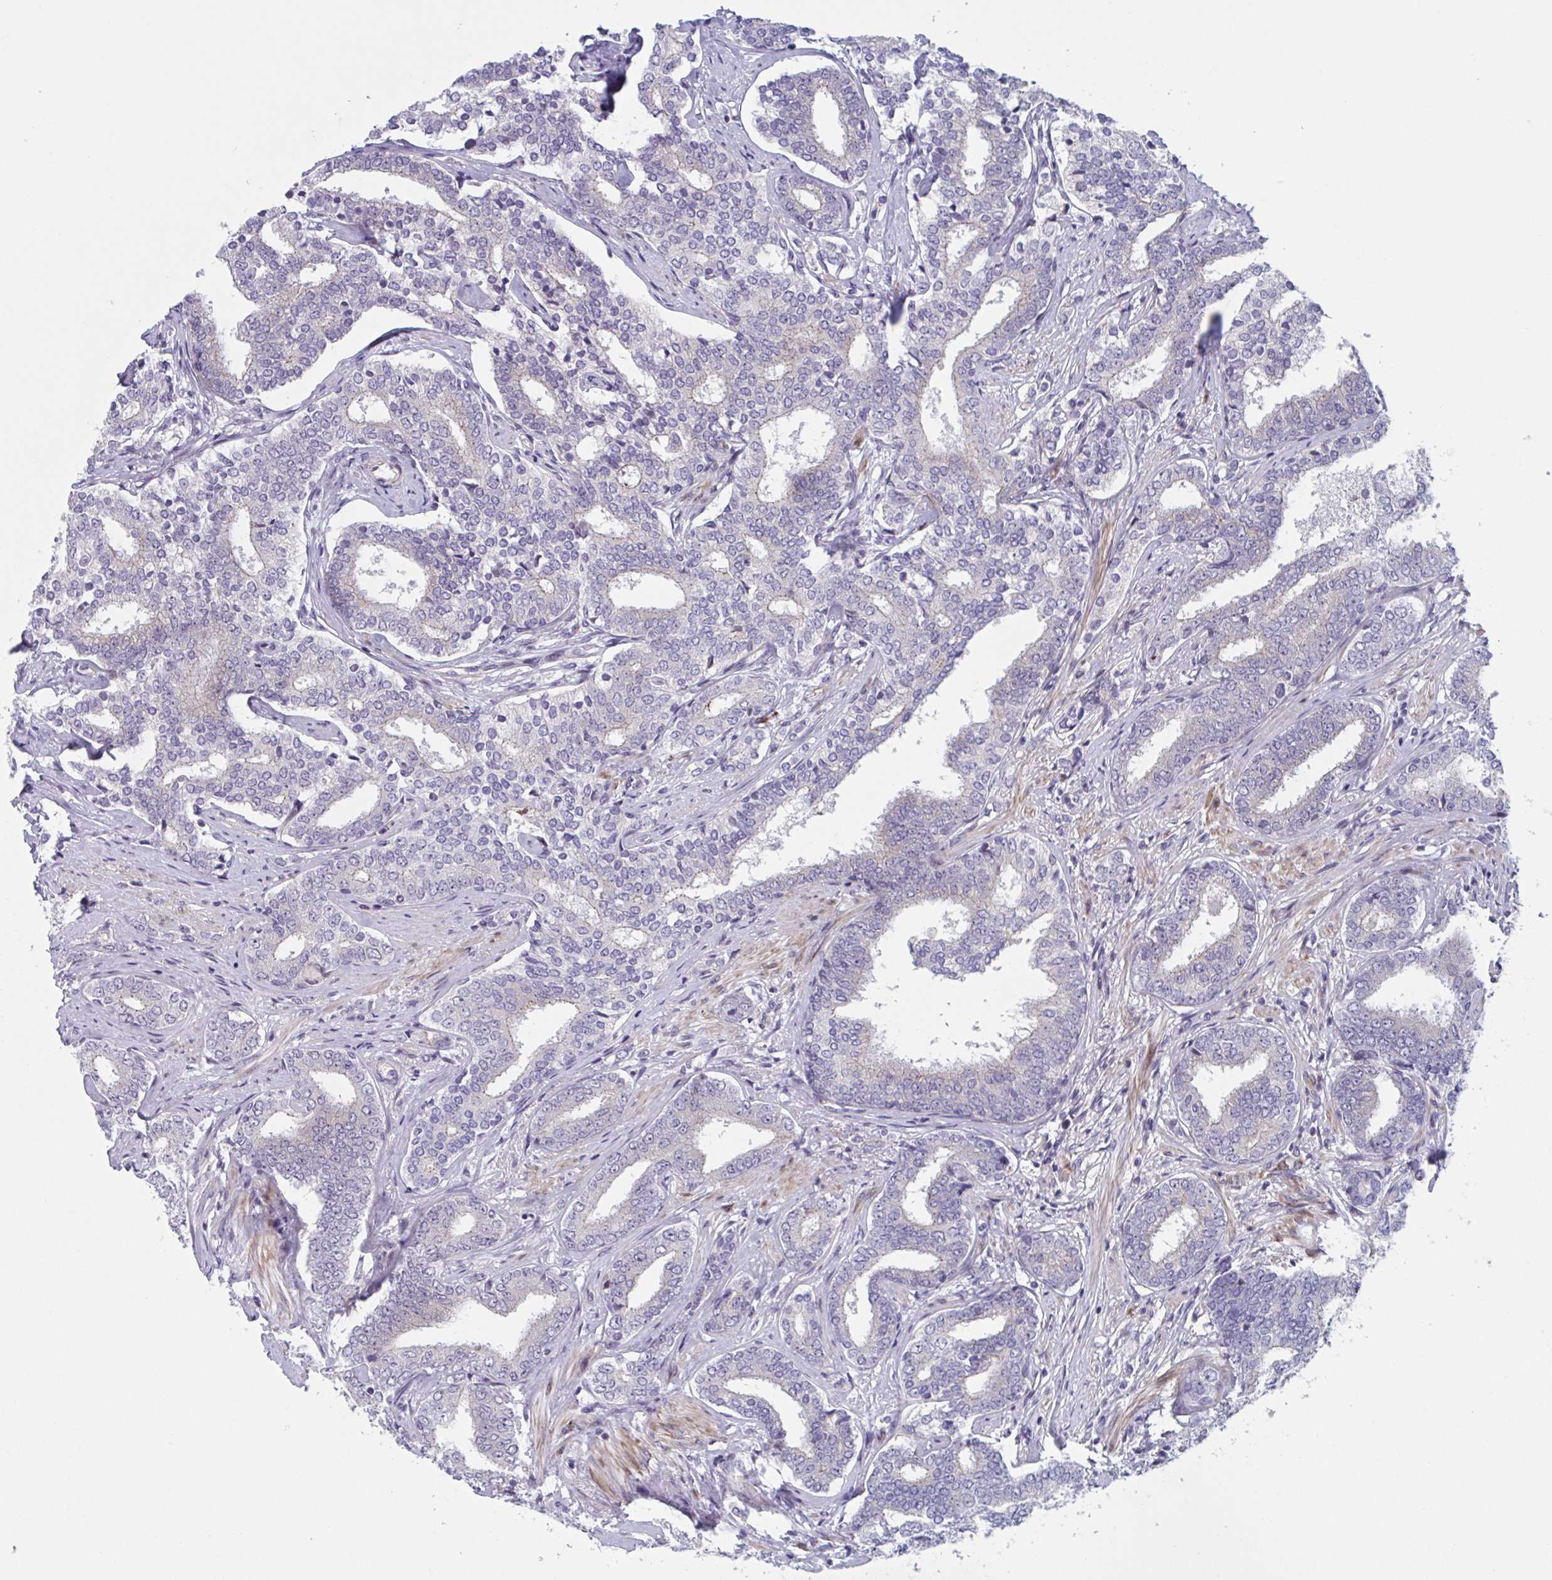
{"staining": {"intensity": "weak", "quantity": "<25%", "location": "cytoplasmic/membranous"}, "tissue": "prostate cancer", "cell_type": "Tumor cells", "image_type": "cancer", "snomed": [{"axis": "morphology", "description": "Adenocarcinoma, High grade"}, {"axis": "topography", "description": "Prostate"}], "caption": "Prostate high-grade adenocarcinoma was stained to show a protein in brown. There is no significant expression in tumor cells. (Brightfield microscopy of DAB immunohistochemistry at high magnification).", "gene": "DUXA", "patient": {"sex": "male", "age": 72}}